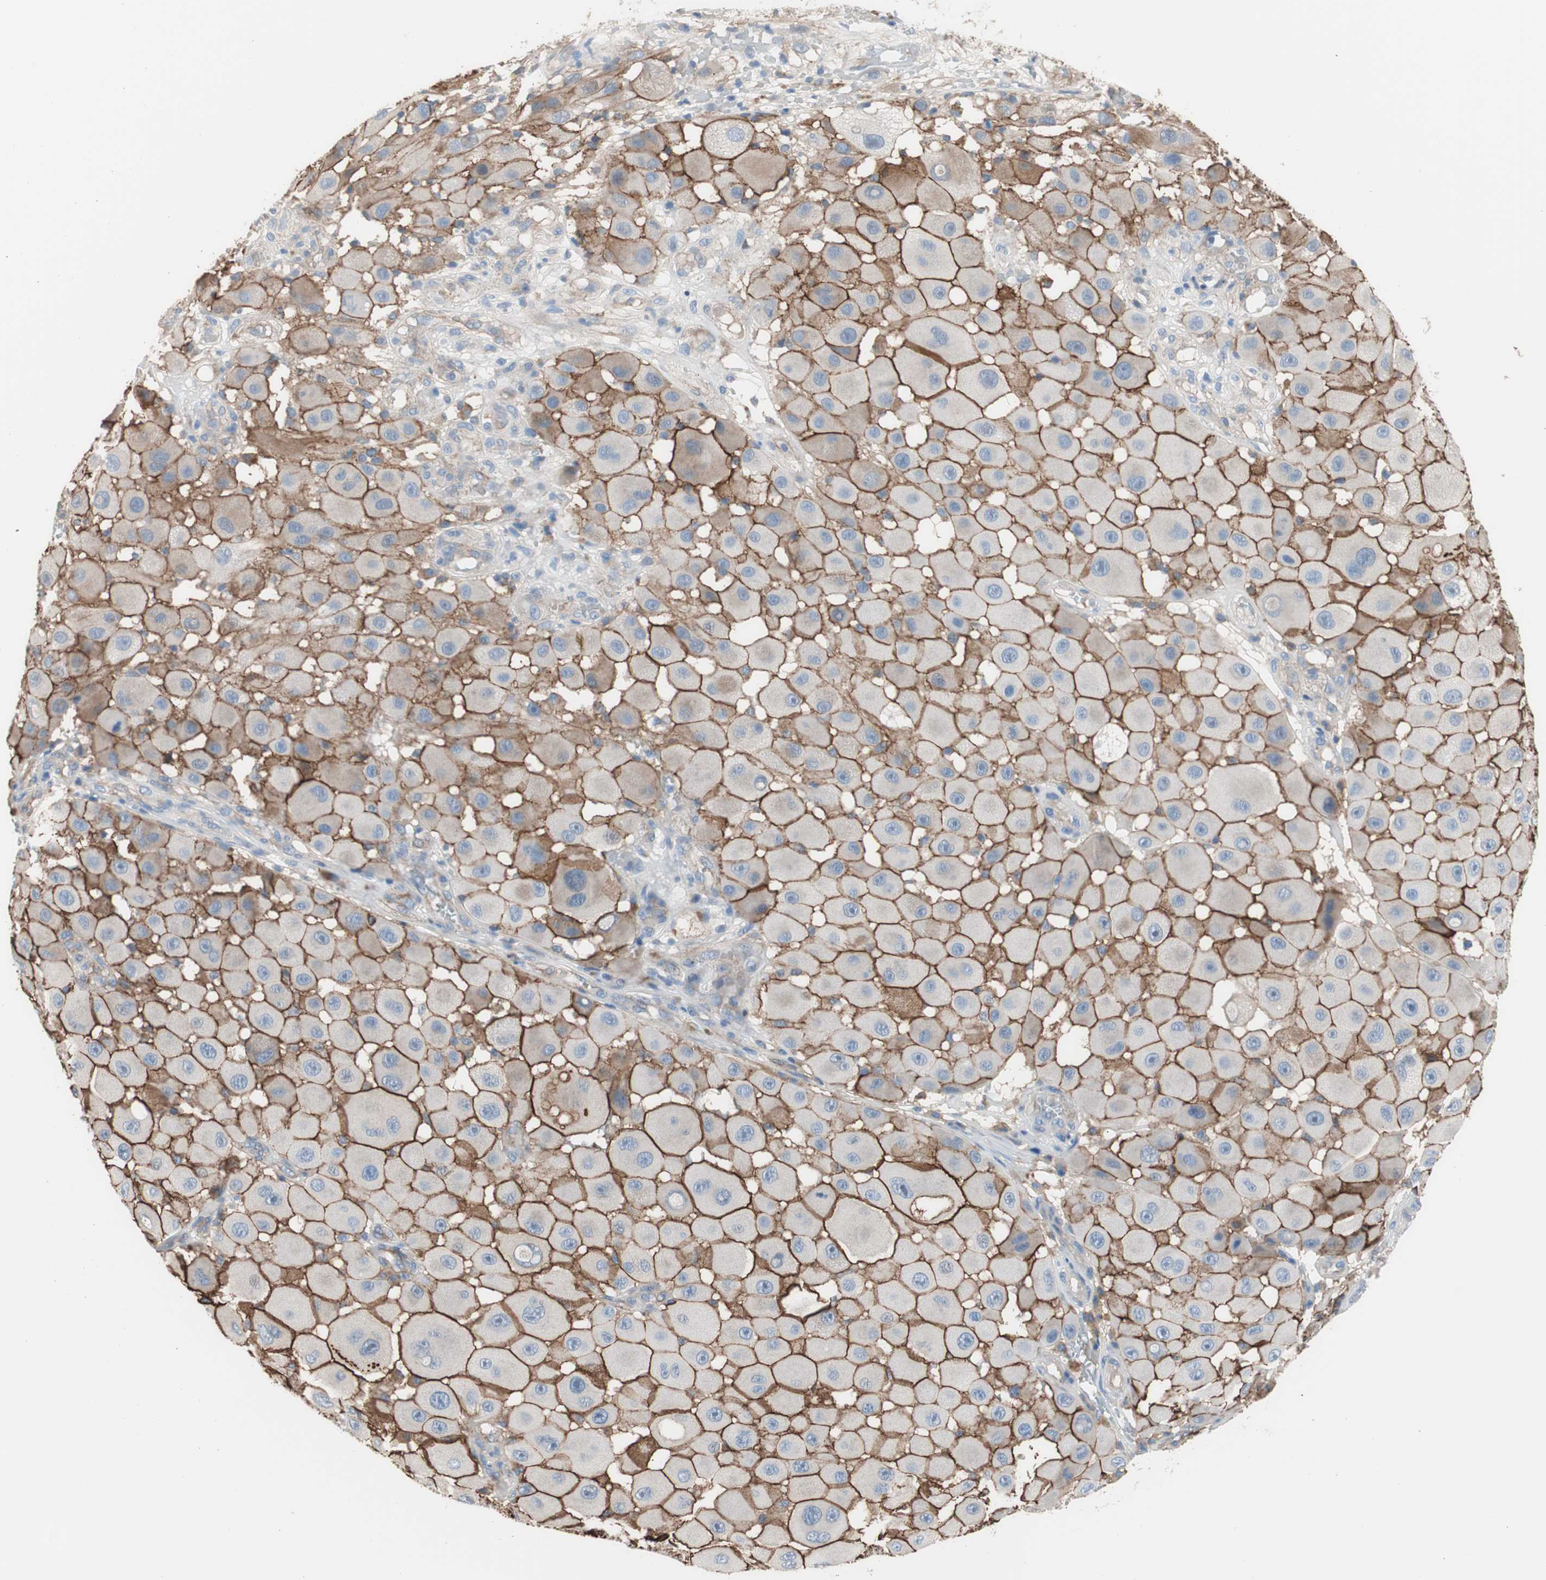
{"staining": {"intensity": "strong", "quantity": ">75%", "location": "cytoplasmic/membranous"}, "tissue": "melanoma", "cell_type": "Tumor cells", "image_type": "cancer", "snomed": [{"axis": "morphology", "description": "Malignant melanoma, NOS"}, {"axis": "topography", "description": "Skin"}], "caption": "Melanoma stained with DAB immunohistochemistry (IHC) shows high levels of strong cytoplasmic/membranous staining in about >75% of tumor cells. The staining was performed using DAB (3,3'-diaminobenzidine), with brown indicating positive protein expression. Nuclei are stained blue with hematoxylin.", "gene": "CD81", "patient": {"sex": "female", "age": 81}}